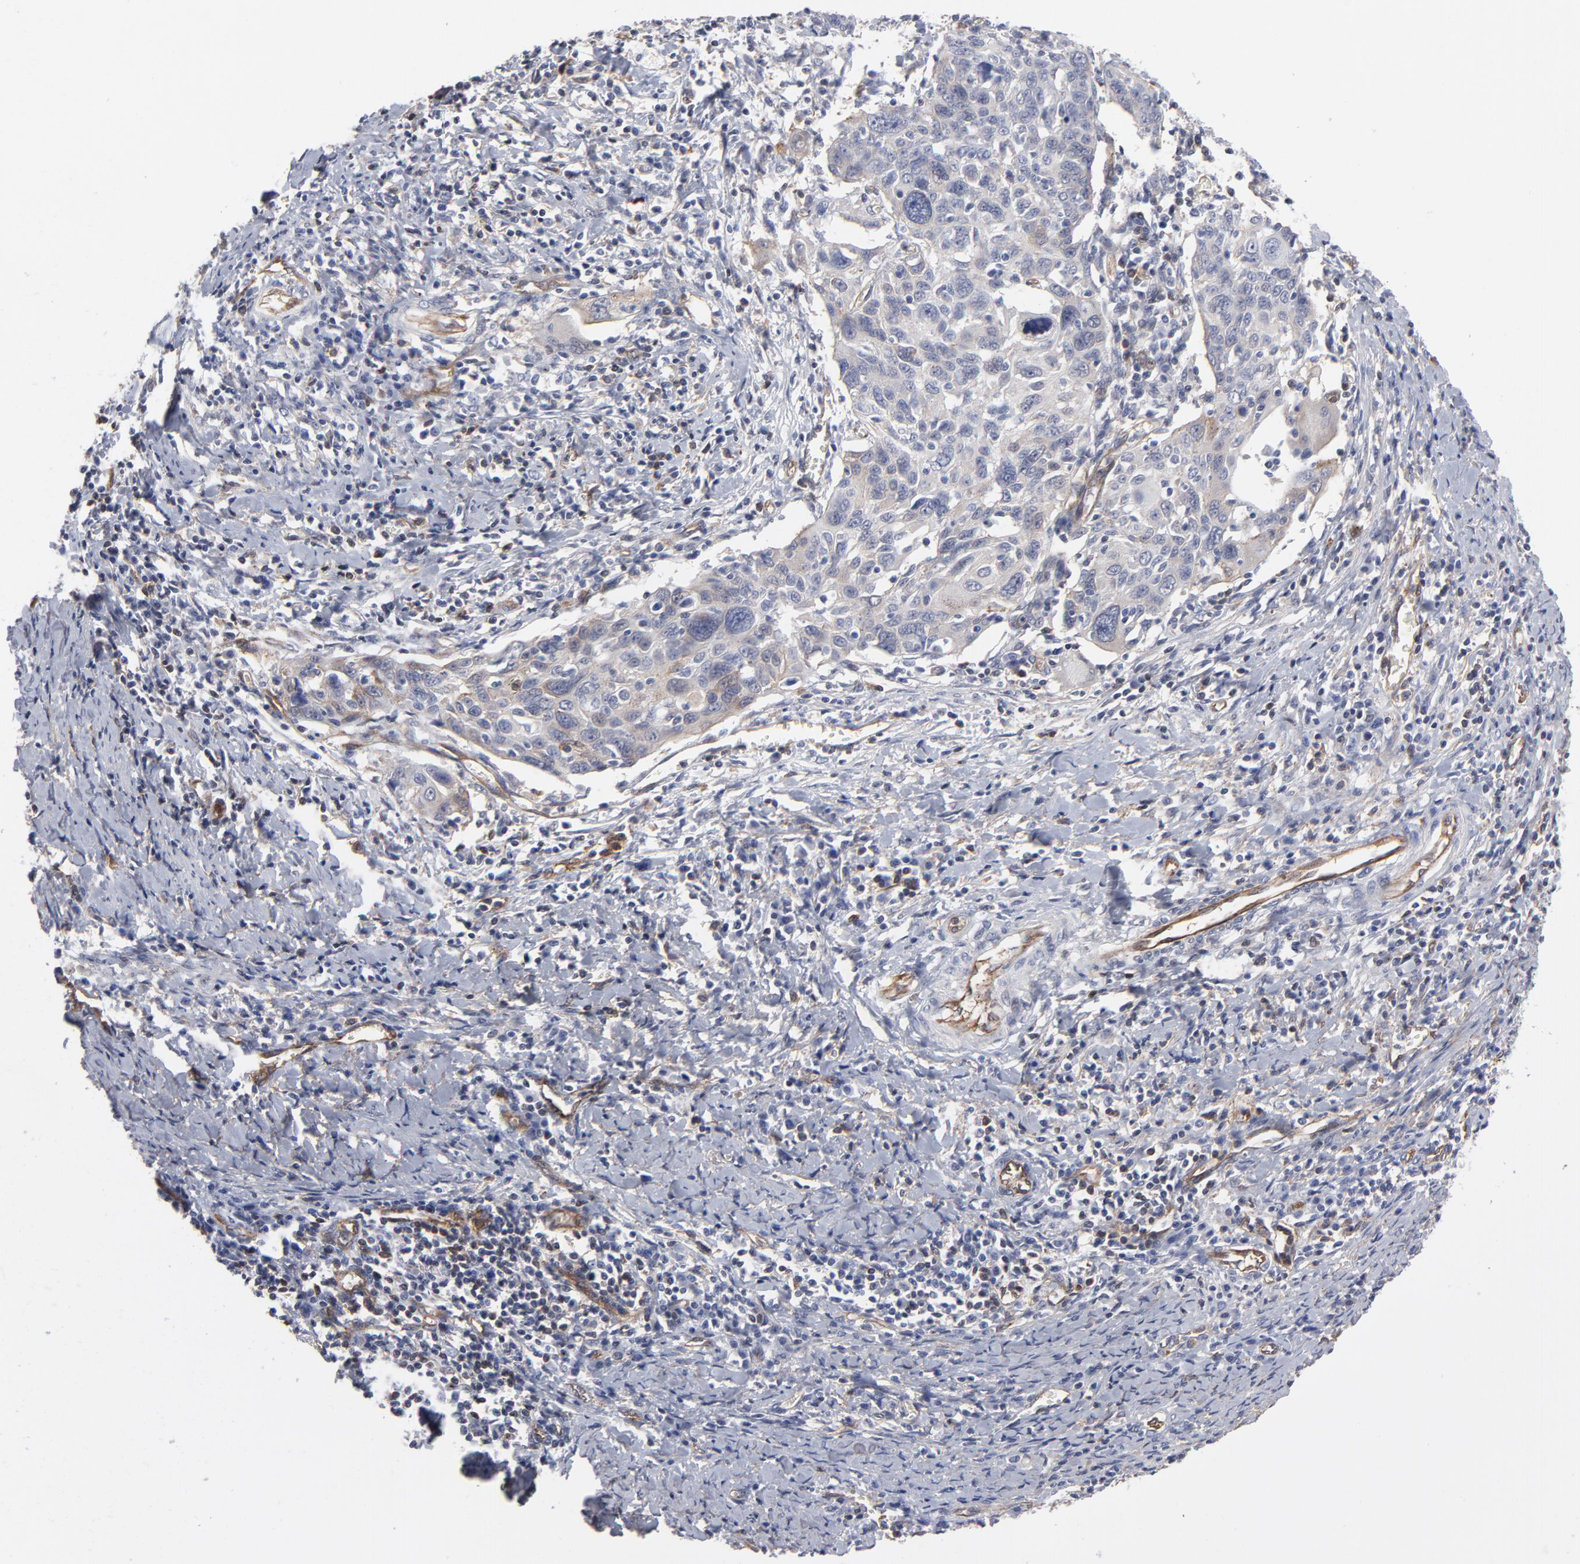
{"staining": {"intensity": "weak", "quantity": "<25%", "location": "cytoplasmic/membranous"}, "tissue": "cervical cancer", "cell_type": "Tumor cells", "image_type": "cancer", "snomed": [{"axis": "morphology", "description": "Squamous cell carcinoma, NOS"}, {"axis": "topography", "description": "Cervix"}], "caption": "Protein analysis of squamous cell carcinoma (cervical) exhibits no significant staining in tumor cells.", "gene": "PXN", "patient": {"sex": "female", "age": 54}}